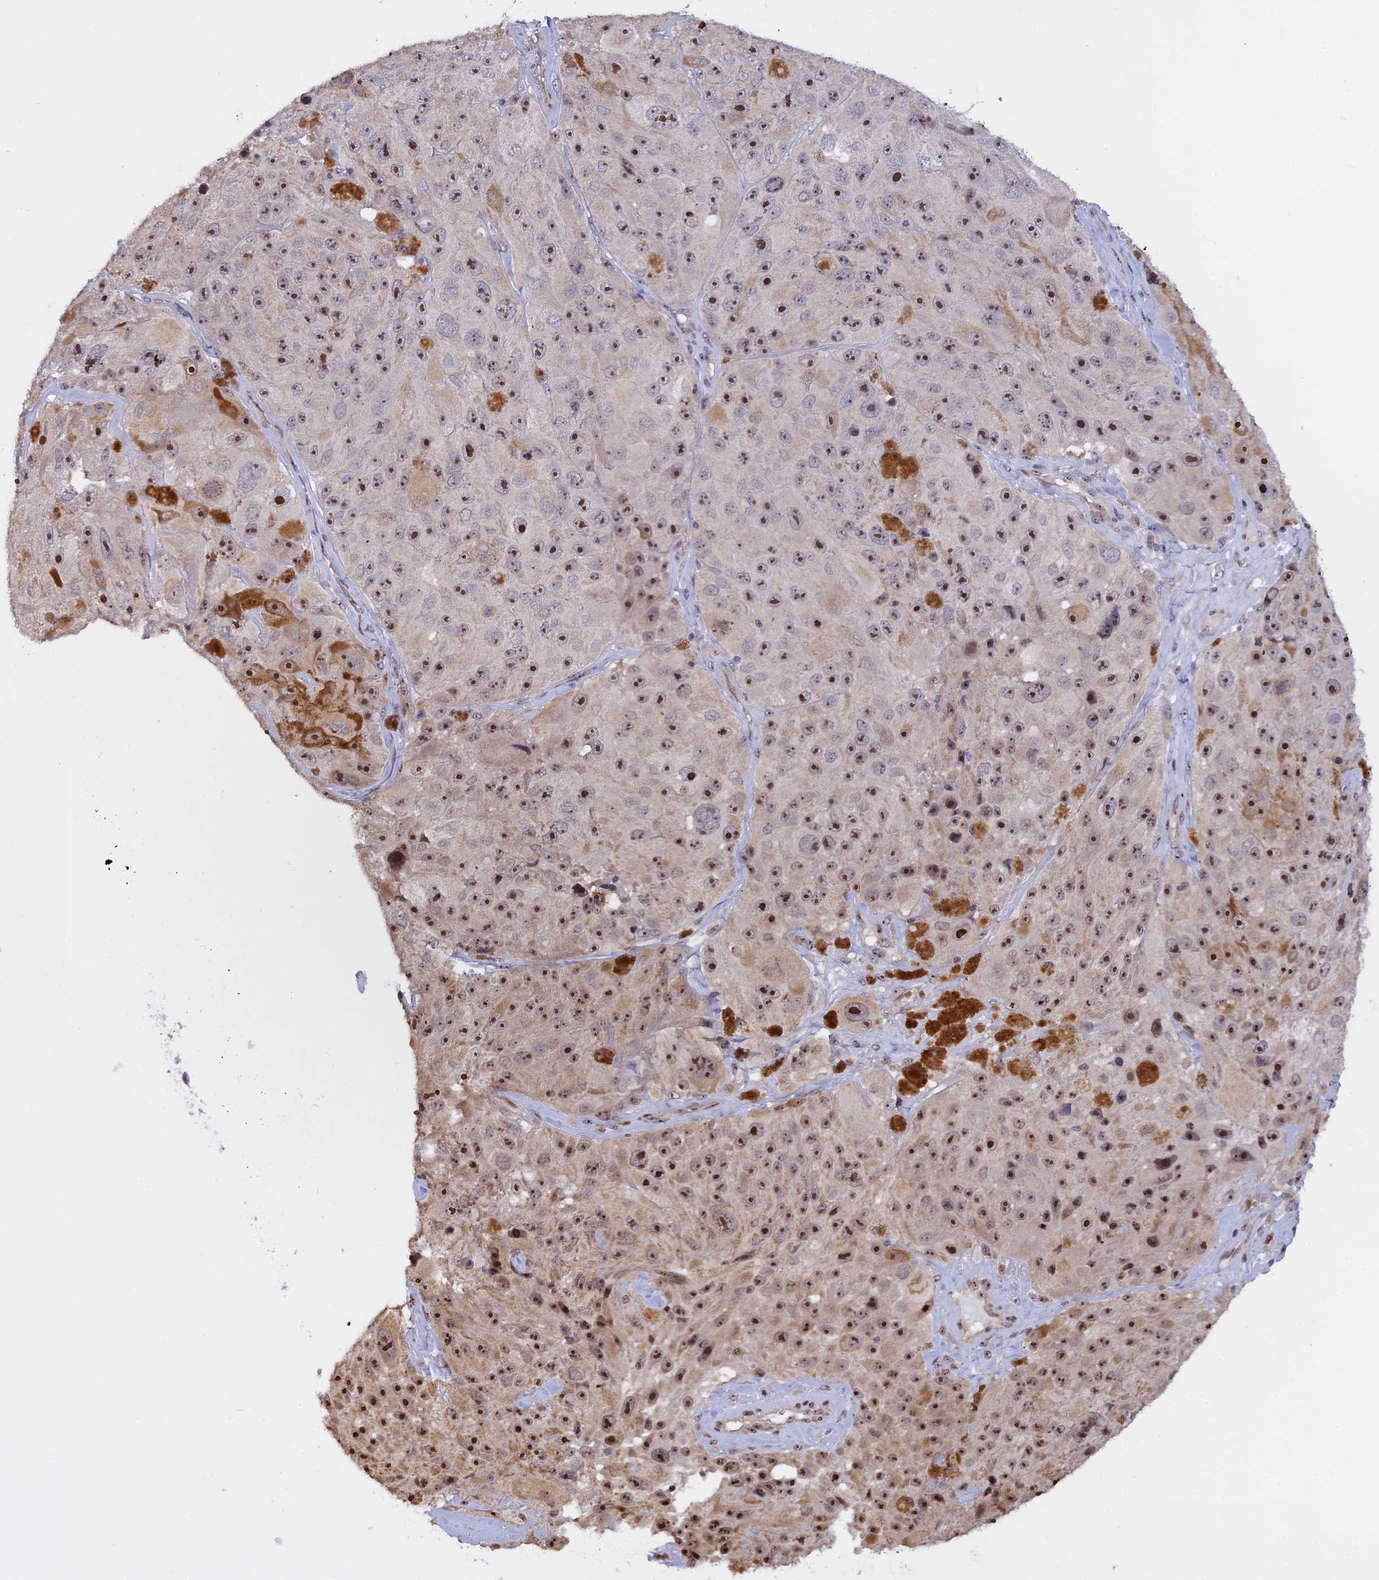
{"staining": {"intensity": "moderate", "quantity": ">75%", "location": "nuclear"}, "tissue": "melanoma", "cell_type": "Tumor cells", "image_type": "cancer", "snomed": [{"axis": "morphology", "description": "Malignant melanoma, Metastatic site"}, {"axis": "topography", "description": "Lymph node"}], "caption": "A brown stain highlights moderate nuclear positivity of a protein in melanoma tumor cells.", "gene": "MGA", "patient": {"sex": "male", "age": 62}}